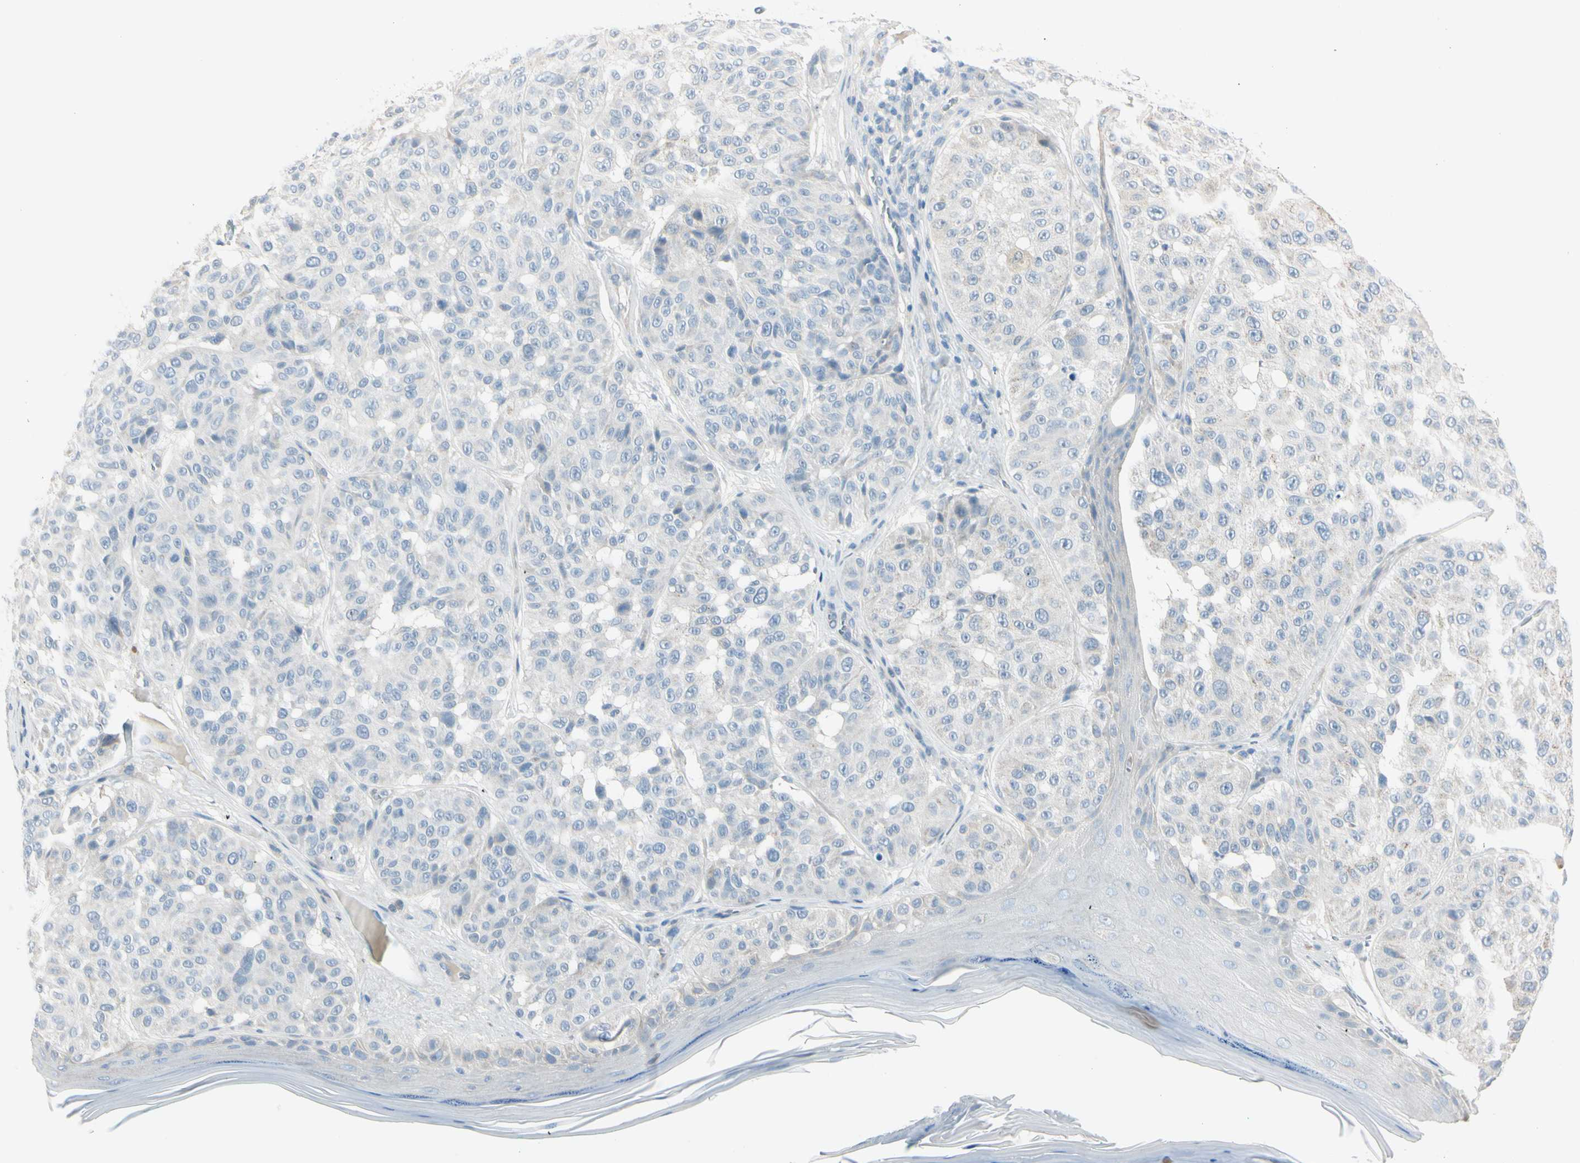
{"staining": {"intensity": "negative", "quantity": "none", "location": "none"}, "tissue": "melanoma", "cell_type": "Tumor cells", "image_type": "cancer", "snomed": [{"axis": "morphology", "description": "Malignant melanoma, NOS"}, {"axis": "topography", "description": "Skin"}], "caption": "Malignant melanoma was stained to show a protein in brown. There is no significant staining in tumor cells.", "gene": "ASB9", "patient": {"sex": "female", "age": 46}}